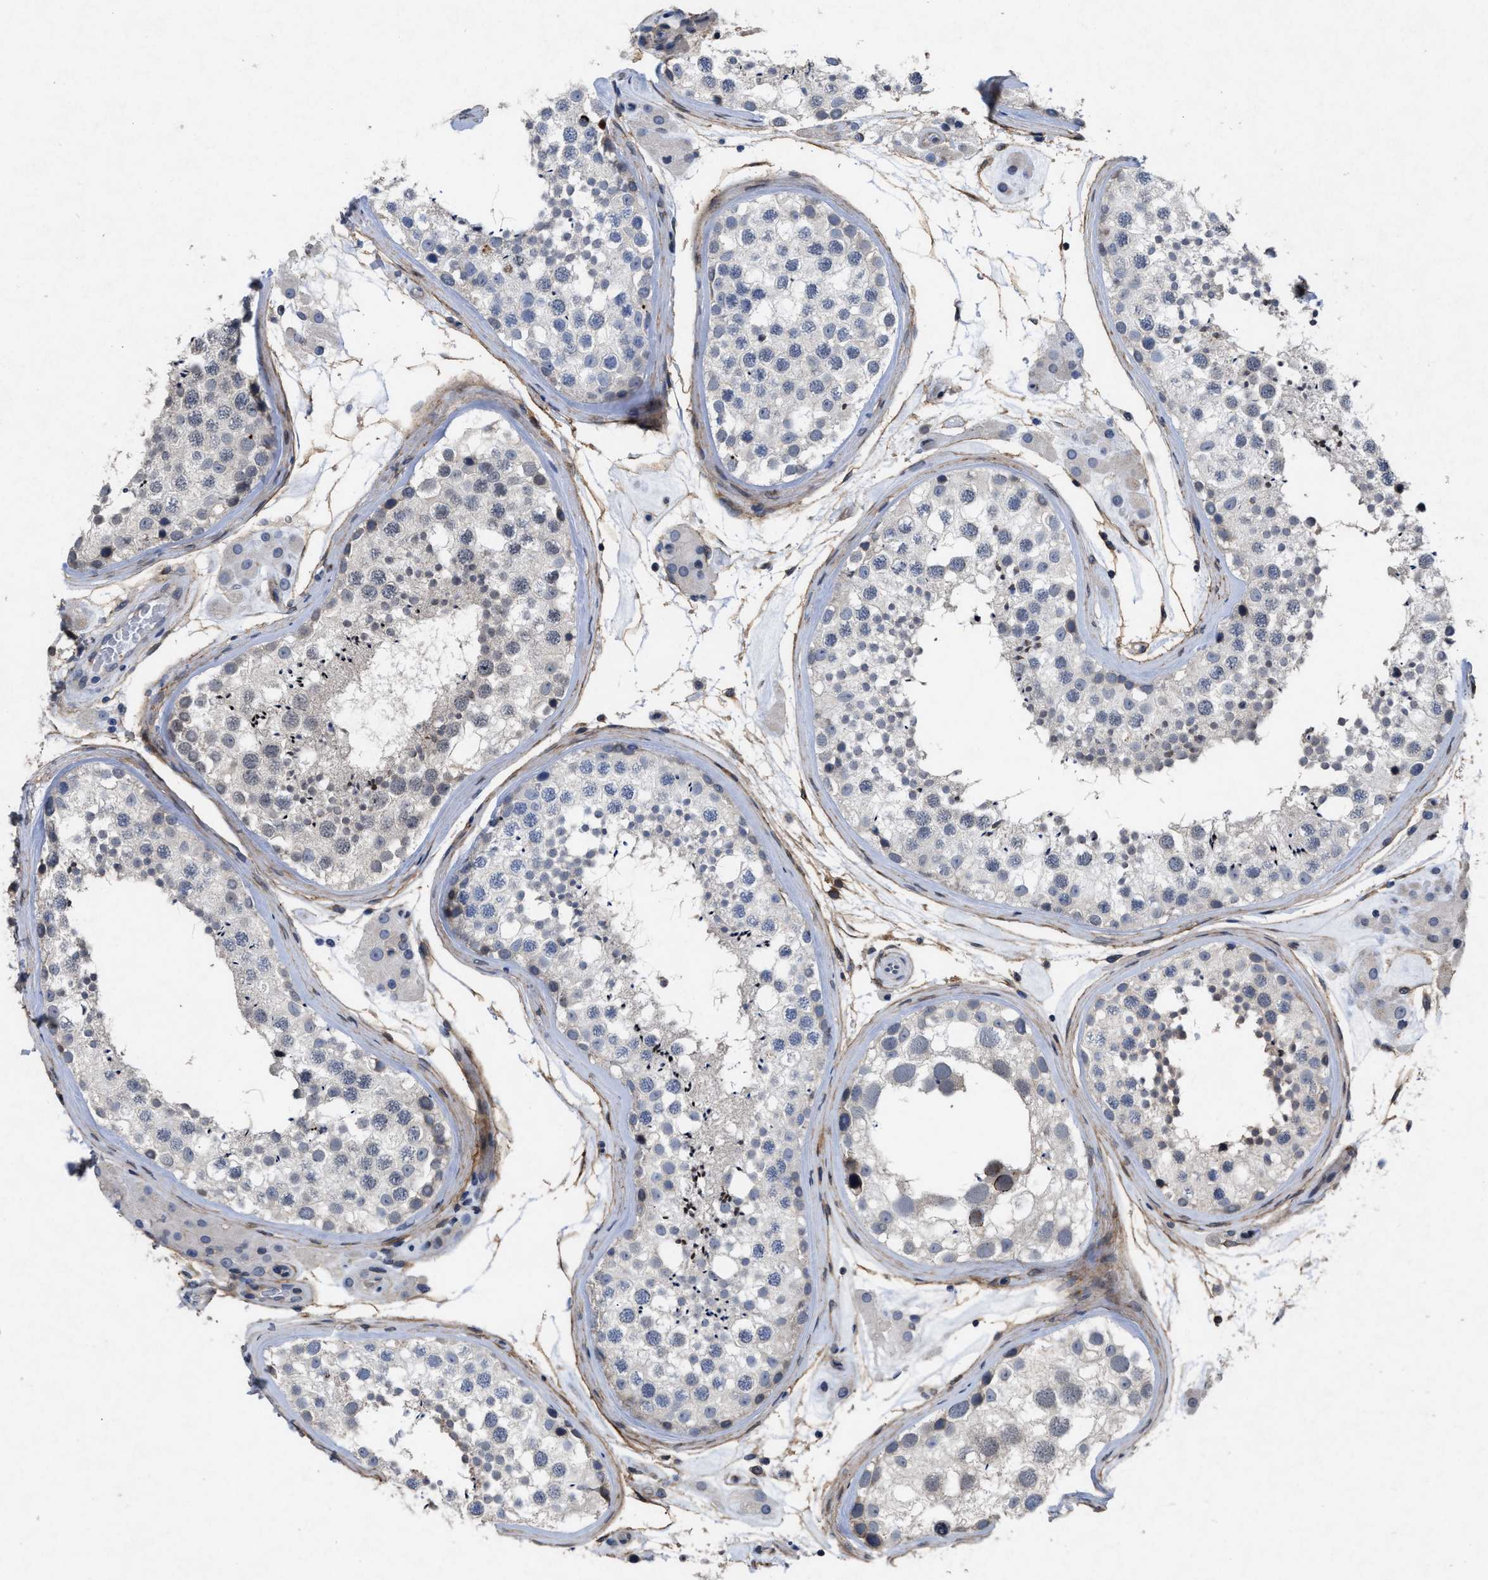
{"staining": {"intensity": "negative", "quantity": "none", "location": "none"}, "tissue": "testis", "cell_type": "Cells in seminiferous ducts", "image_type": "normal", "snomed": [{"axis": "morphology", "description": "Normal tissue, NOS"}, {"axis": "topography", "description": "Testis"}], "caption": "Protein analysis of unremarkable testis displays no significant positivity in cells in seminiferous ducts. The staining is performed using DAB brown chromogen with nuclei counter-stained in using hematoxylin.", "gene": "PDGFRA", "patient": {"sex": "male", "age": 46}}